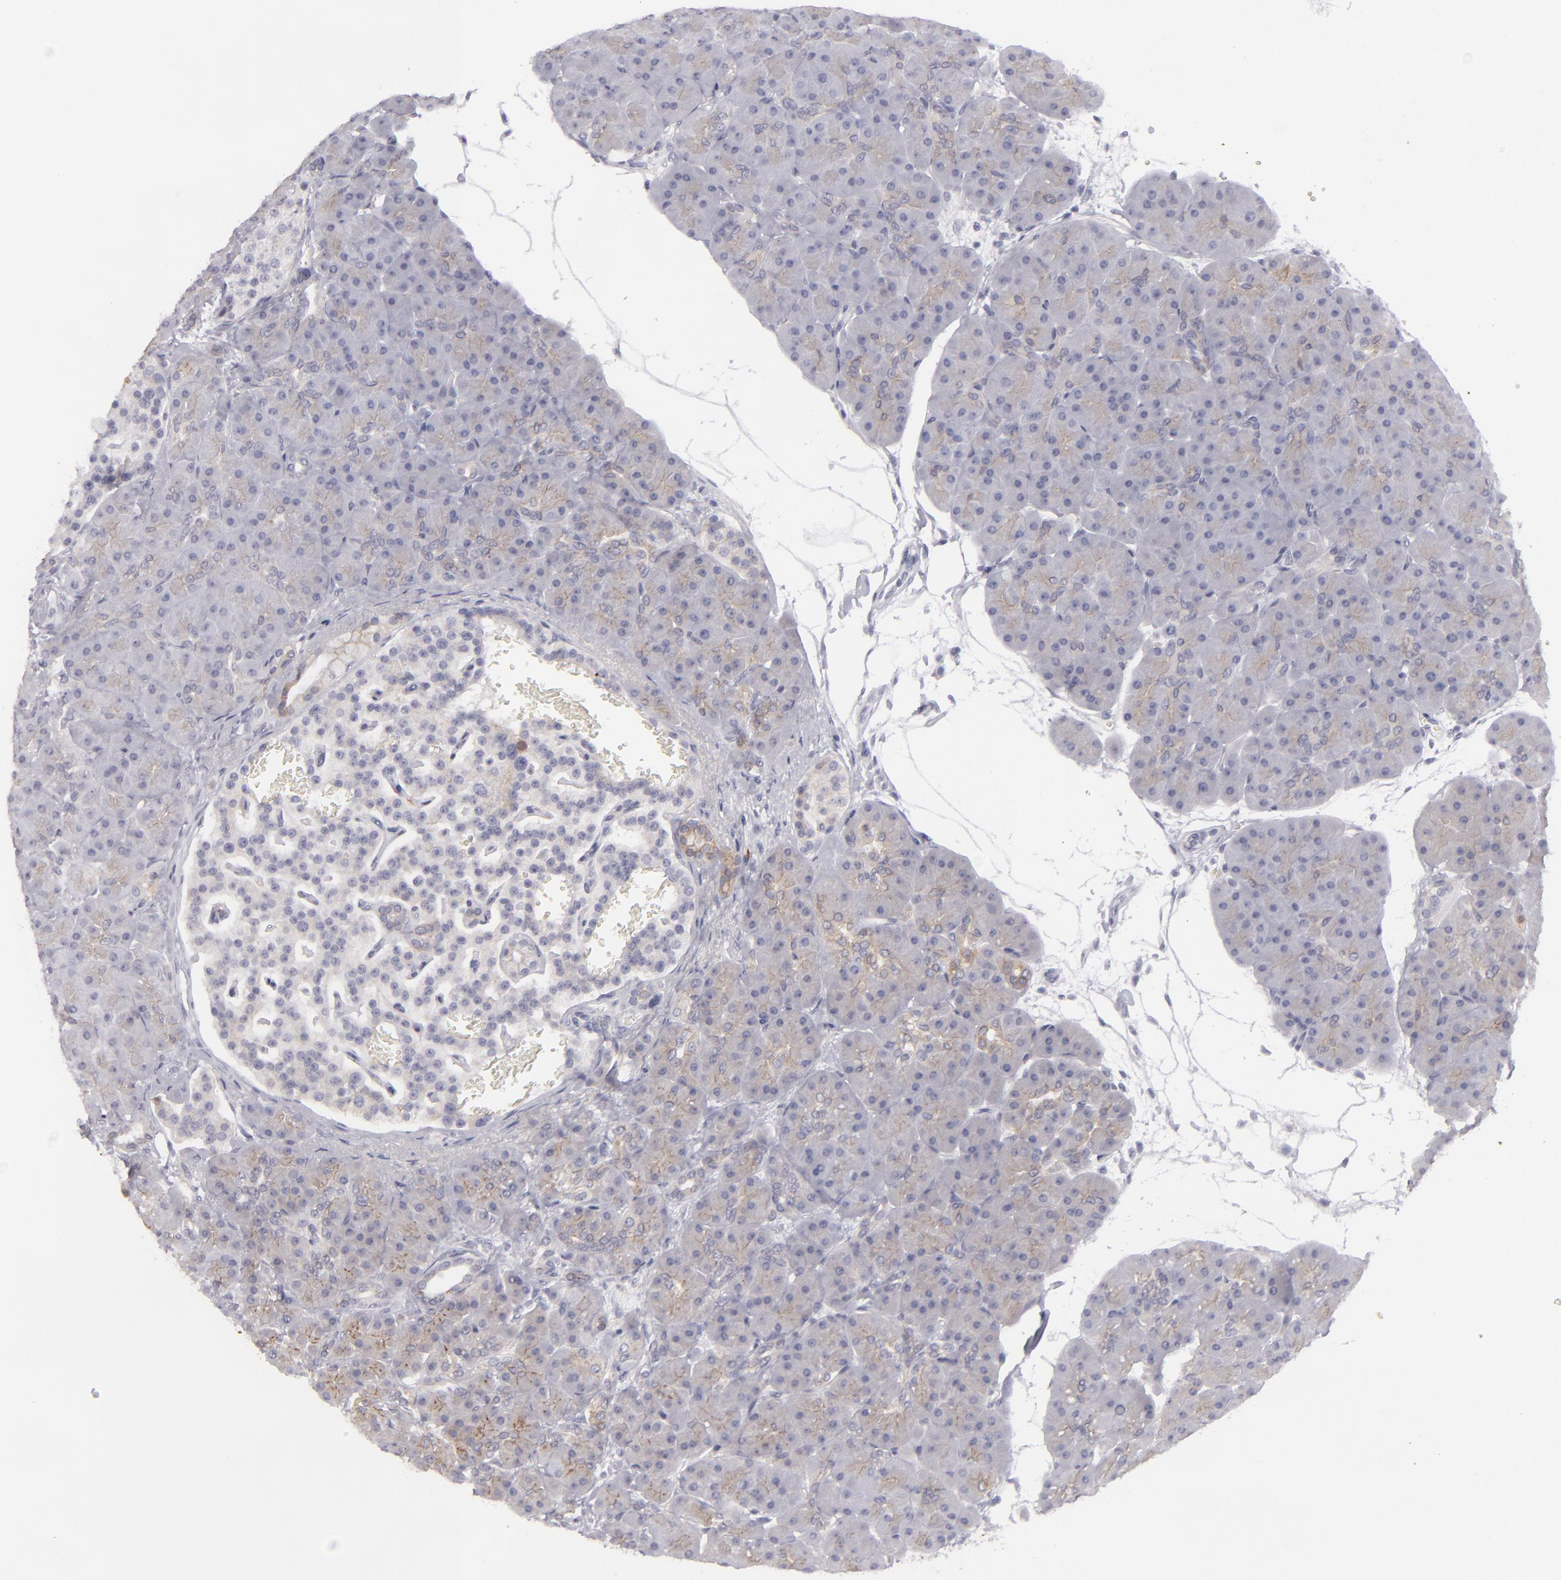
{"staining": {"intensity": "weak", "quantity": "25%-75%", "location": "cytoplasmic/membranous"}, "tissue": "pancreas", "cell_type": "Exocrine glandular cells", "image_type": "normal", "snomed": [{"axis": "morphology", "description": "Normal tissue, NOS"}, {"axis": "topography", "description": "Pancreas"}], "caption": "Immunohistochemical staining of normal pancreas displays 25%-75% levels of weak cytoplasmic/membranous protein positivity in approximately 25%-75% of exocrine glandular cells.", "gene": "JUP", "patient": {"sex": "male", "age": 66}}